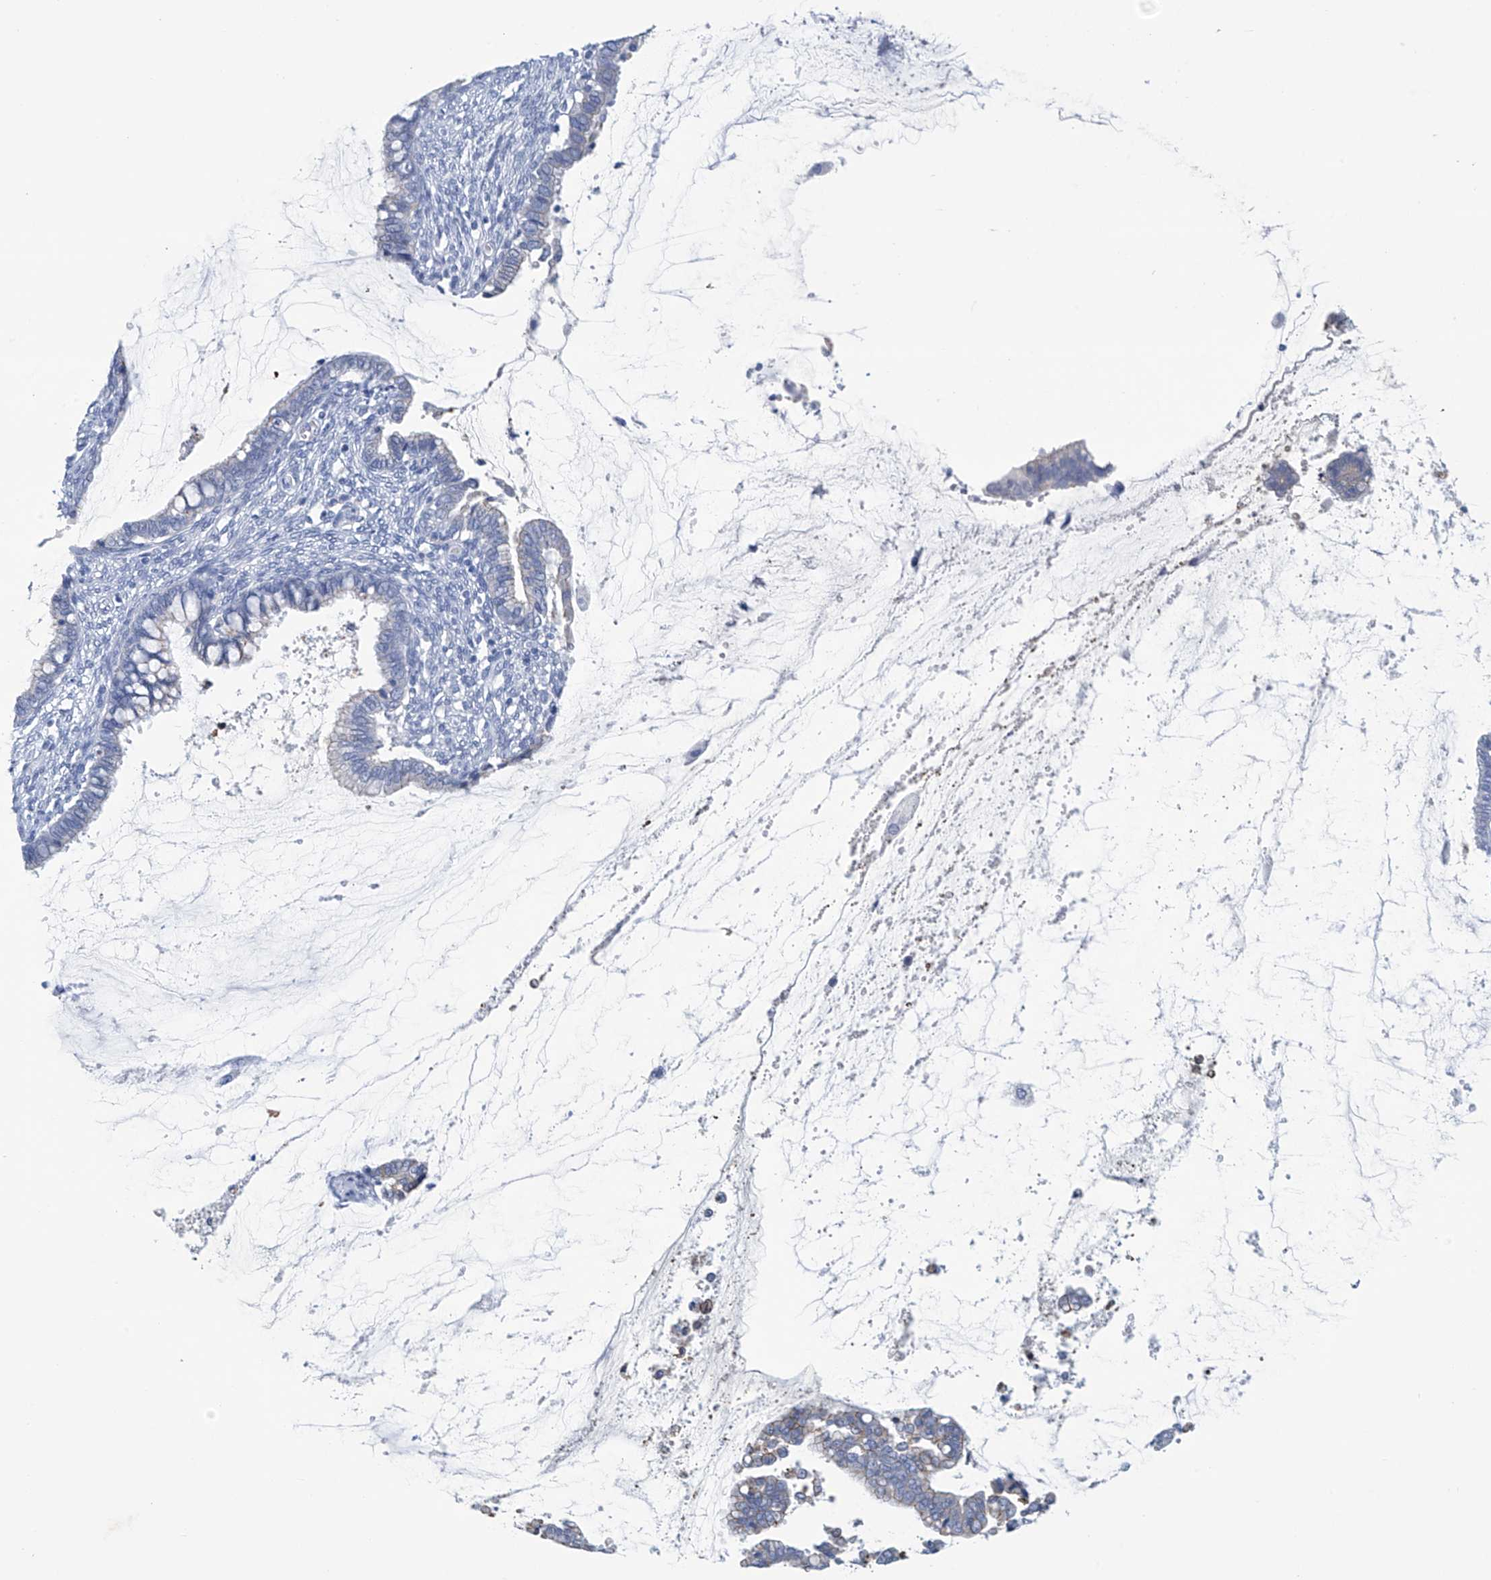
{"staining": {"intensity": "negative", "quantity": "none", "location": "none"}, "tissue": "cervical cancer", "cell_type": "Tumor cells", "image_type": "cancer", "snomed": [{"axis": "morphology", "description": "Adenocarcinoma, NOS"}, {"axis": "topography", "description": "Cervix"}], "caption": "Cervical cancer was stained to show a protein in brown. There is no significant positivity in tumor cells. The staining was performed using DAB to visualize the protein expression in brown, while the nuclei were stained in blue with hematoxylin (Magnification: 20x).", "gene": "DSP", "patient": {"sex": "female", "age": 44}}